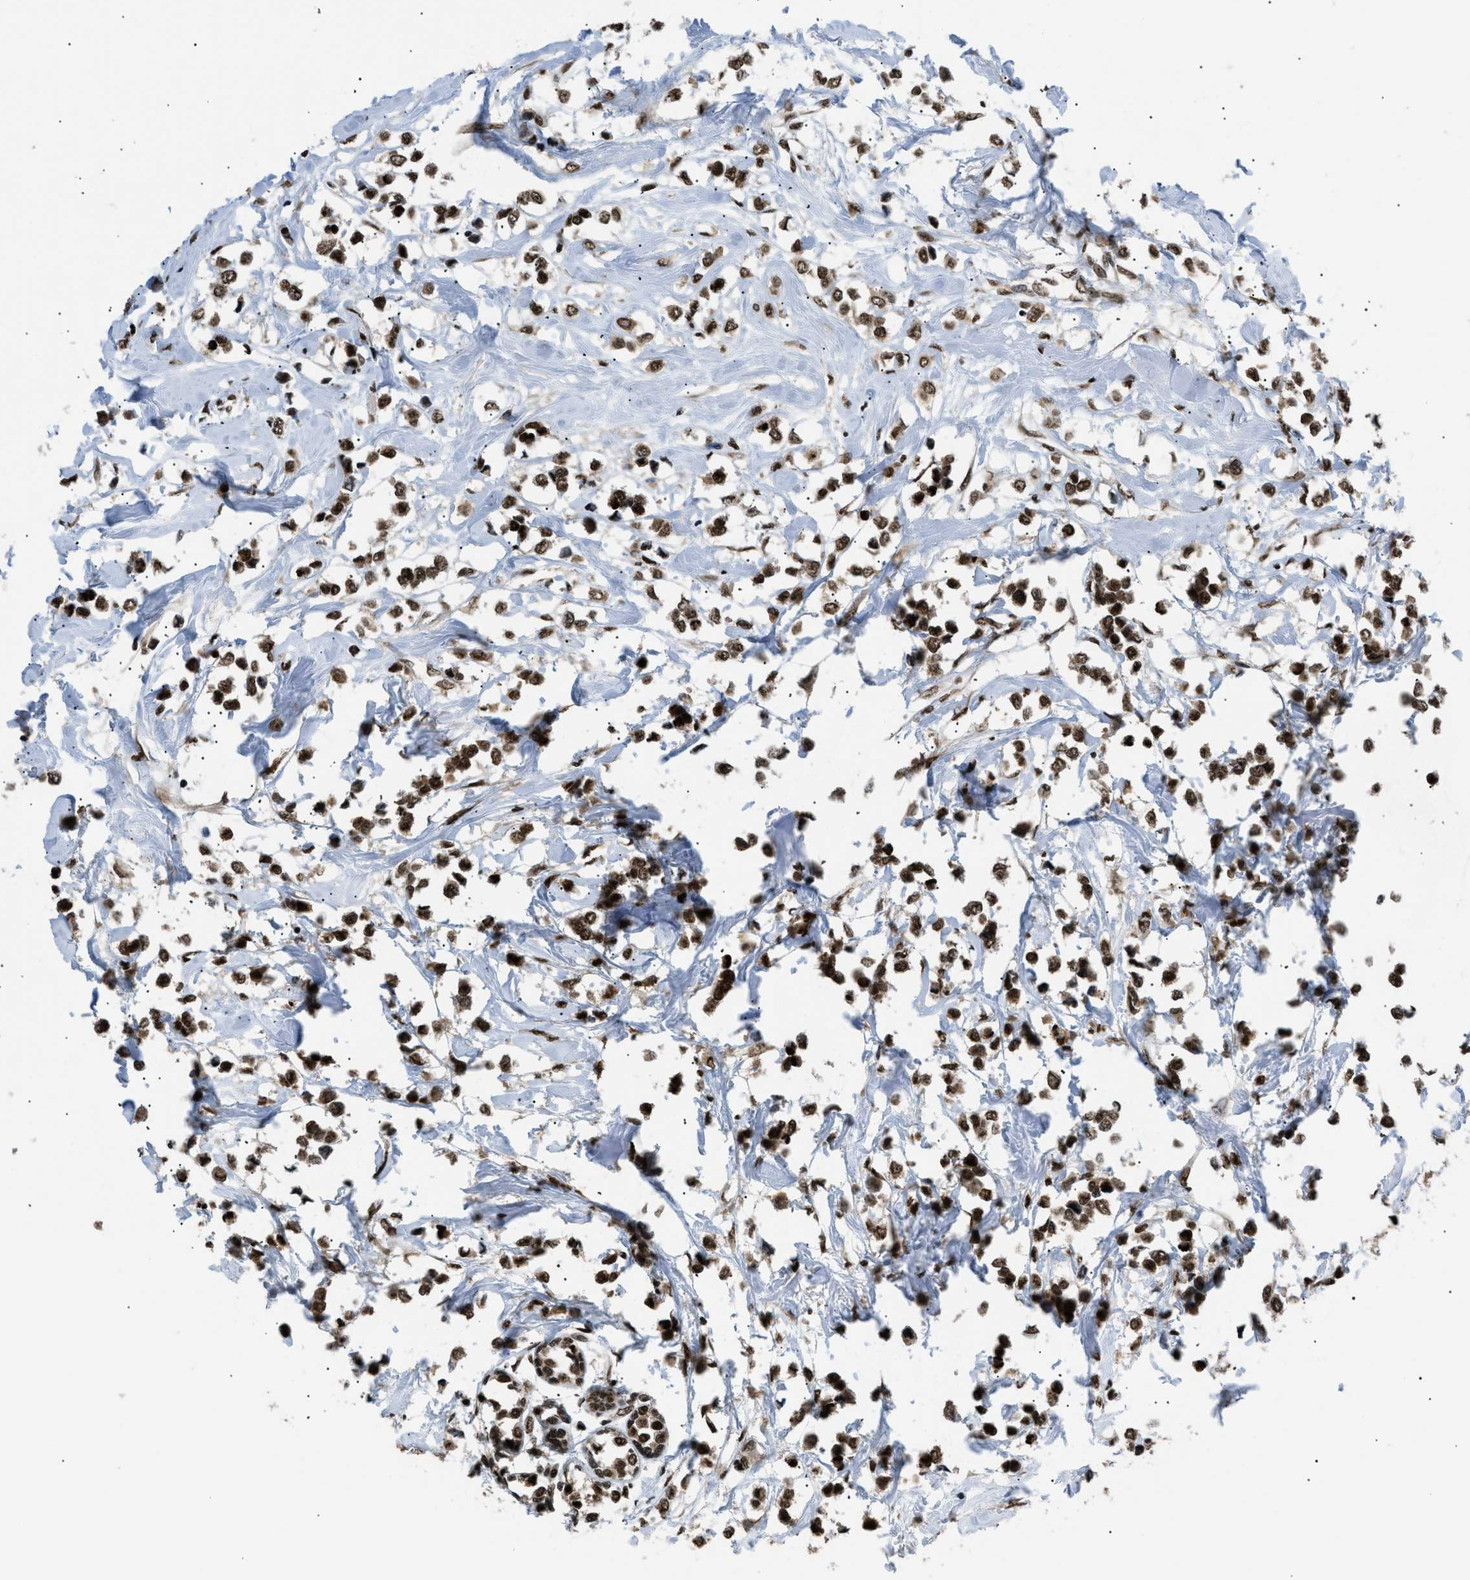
{"staining": {"intensity": "strong", "quantity": ">75%", "location": "nuclear"}, "tissue": "breast cancer", "cell_type": "Tumor cells", "image_type": "cancer", "snomed": [{"axis": "morphology", "description": "Lobular carcinoma"}, {"axis": "topography", "description": "Breast"}], "caption": "Human lobular carcinoma (breast) stained with a protein marker displays strong staining in tumor cells.", "gene": "RBM5", "patient": {"sex": "female", "age": 51}}